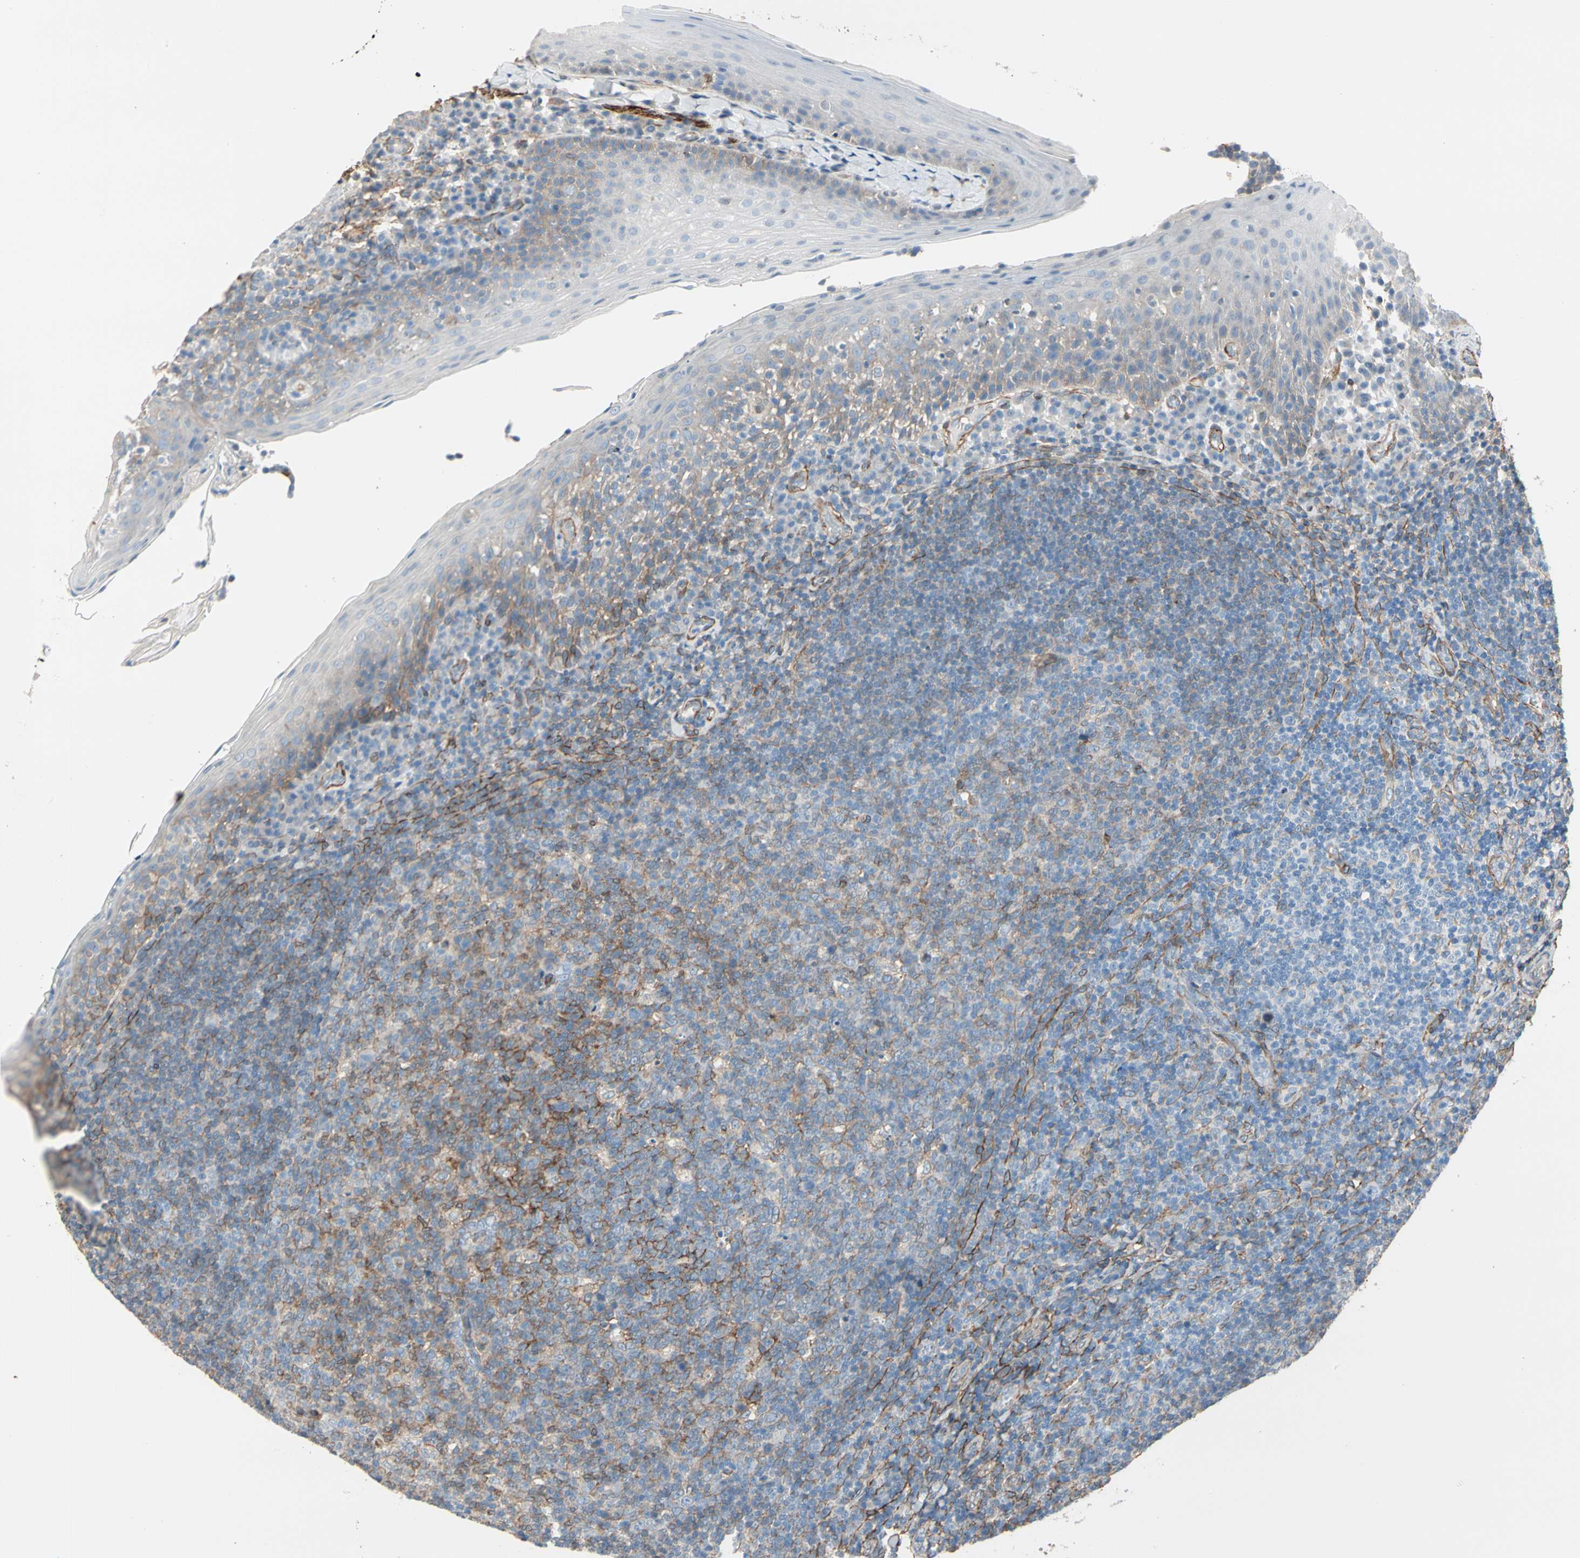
{"staining": {"intensity": "moderate", "quantity": "<25%", "location": "cytoplasmic/membranous"}, "tissue": "tonsil", "cell_type": "Germinal center cells", "image_type": "normal", "snomed": [{"axis": "morphology", "description": "Normal tissue, NOS"}, {"axis": "topography", "description": "Tonsil"}], "caption": "Germinal center cells demonstrate low levels of moderate cytoplasmic/membranous expression in approximately <25% of cells in benign tonsil. The staining was performed using DAB to visualize the protein expression in brown, while the nuclei were stained in blue with hematoxylin (Magnification: 20x).", "gene": "EPB41L2", "patient": {"sex": "male", "age": 17}}